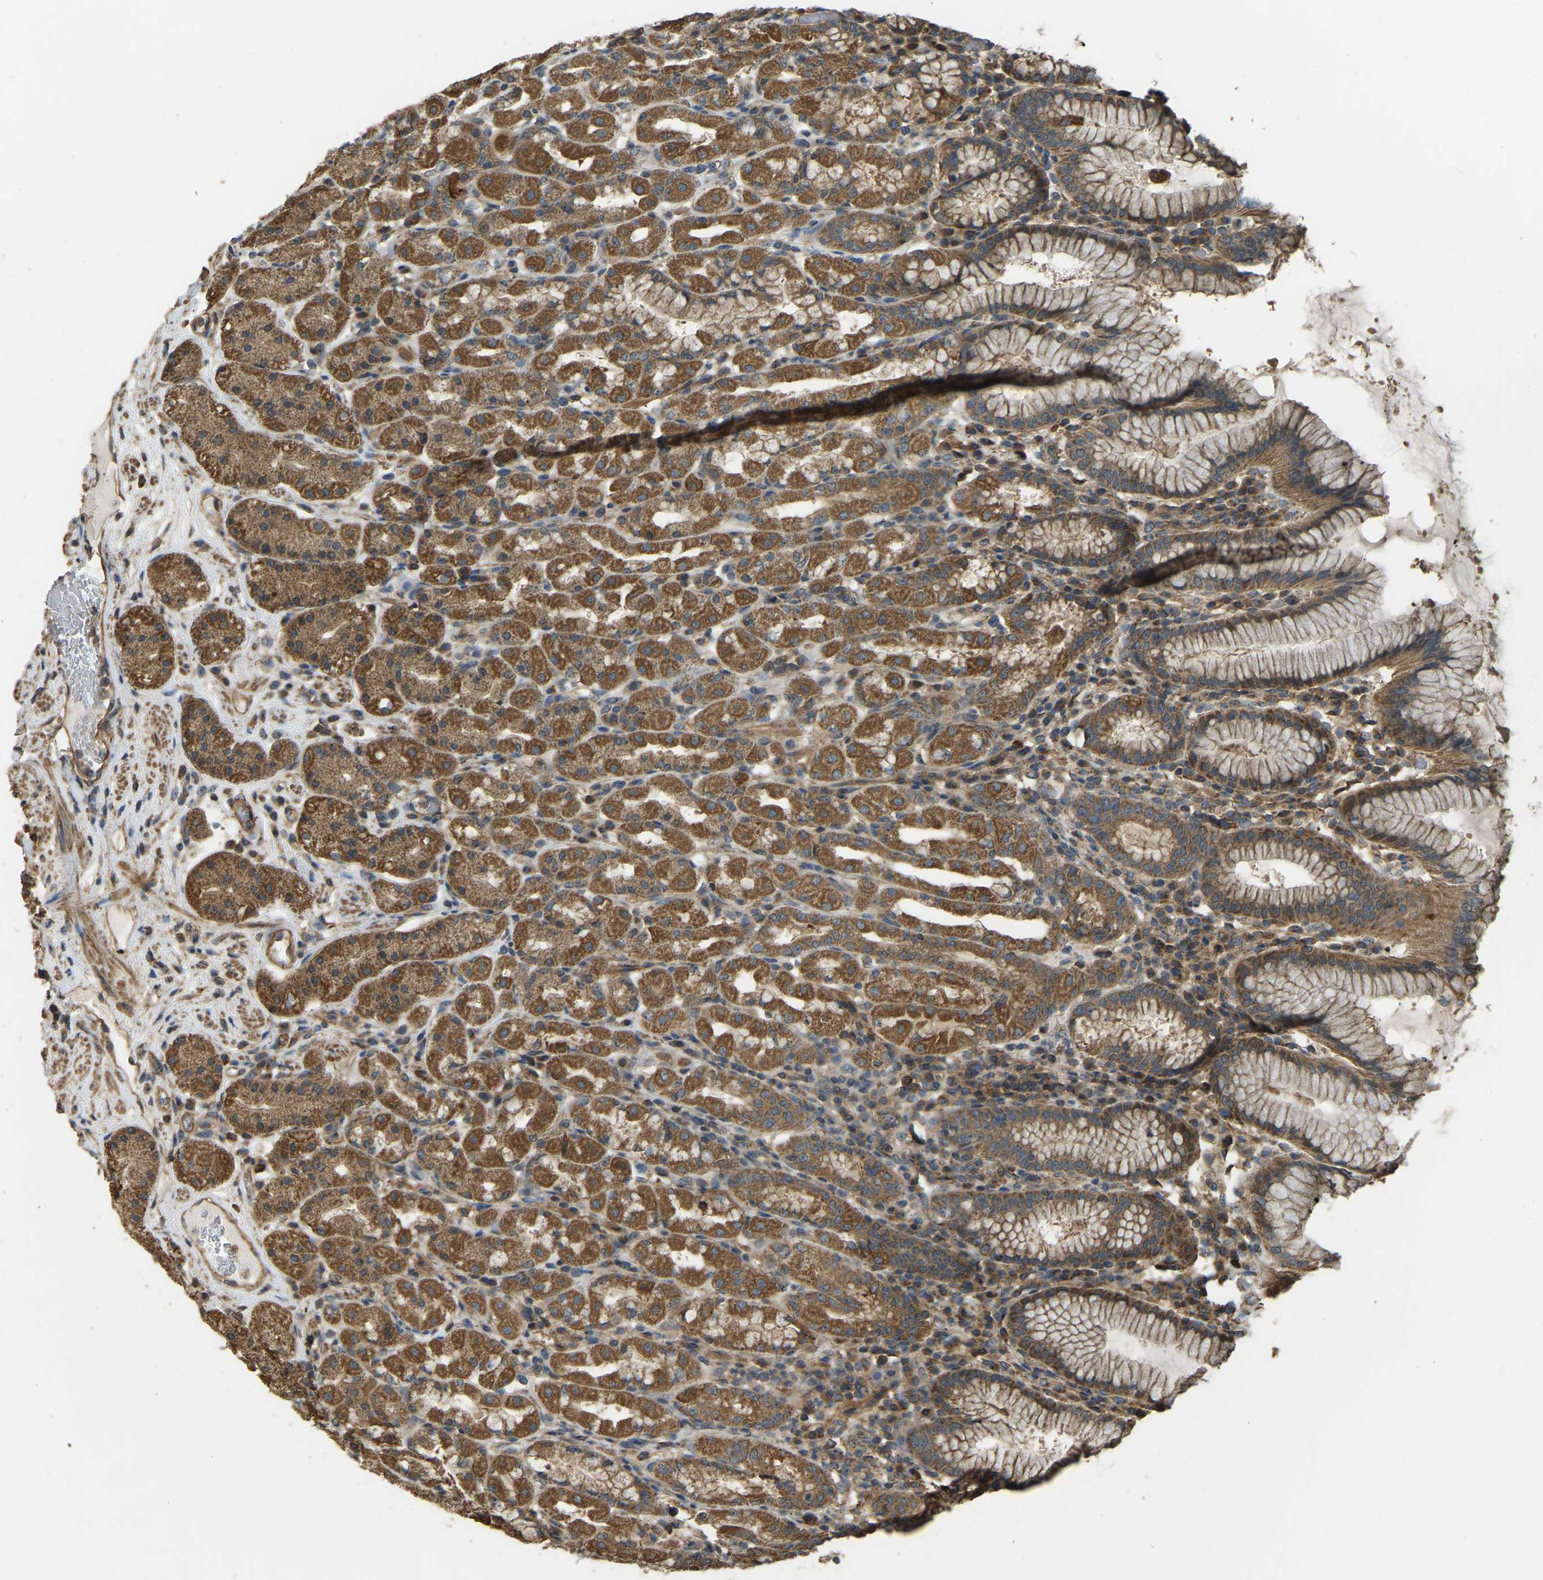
{"staining": {"intensity": "strong", "quantity": ">75%", "location": "cytoplasmic/membranous"}, "tissue": "stomach", "cell_type": "Glandular cells", "image_type": "normal", "snomed": [{"axis": "morphology", "description": "Normal tissue, NOS"}, {"axis": "topography", "description": "Stomach"}, {"axis": "topography", "description": "Stomach, lower"}], "caption": "Immunohistochemistry (IHC) micrograph of unremarkable human stomach stained for a protein (brown), which exhibits high levels of strong cytoplasmic/membranous staining in about >75% of glandular cells.", "gene": "GNG2", "patient": {"sex": "female", "age": 56}}